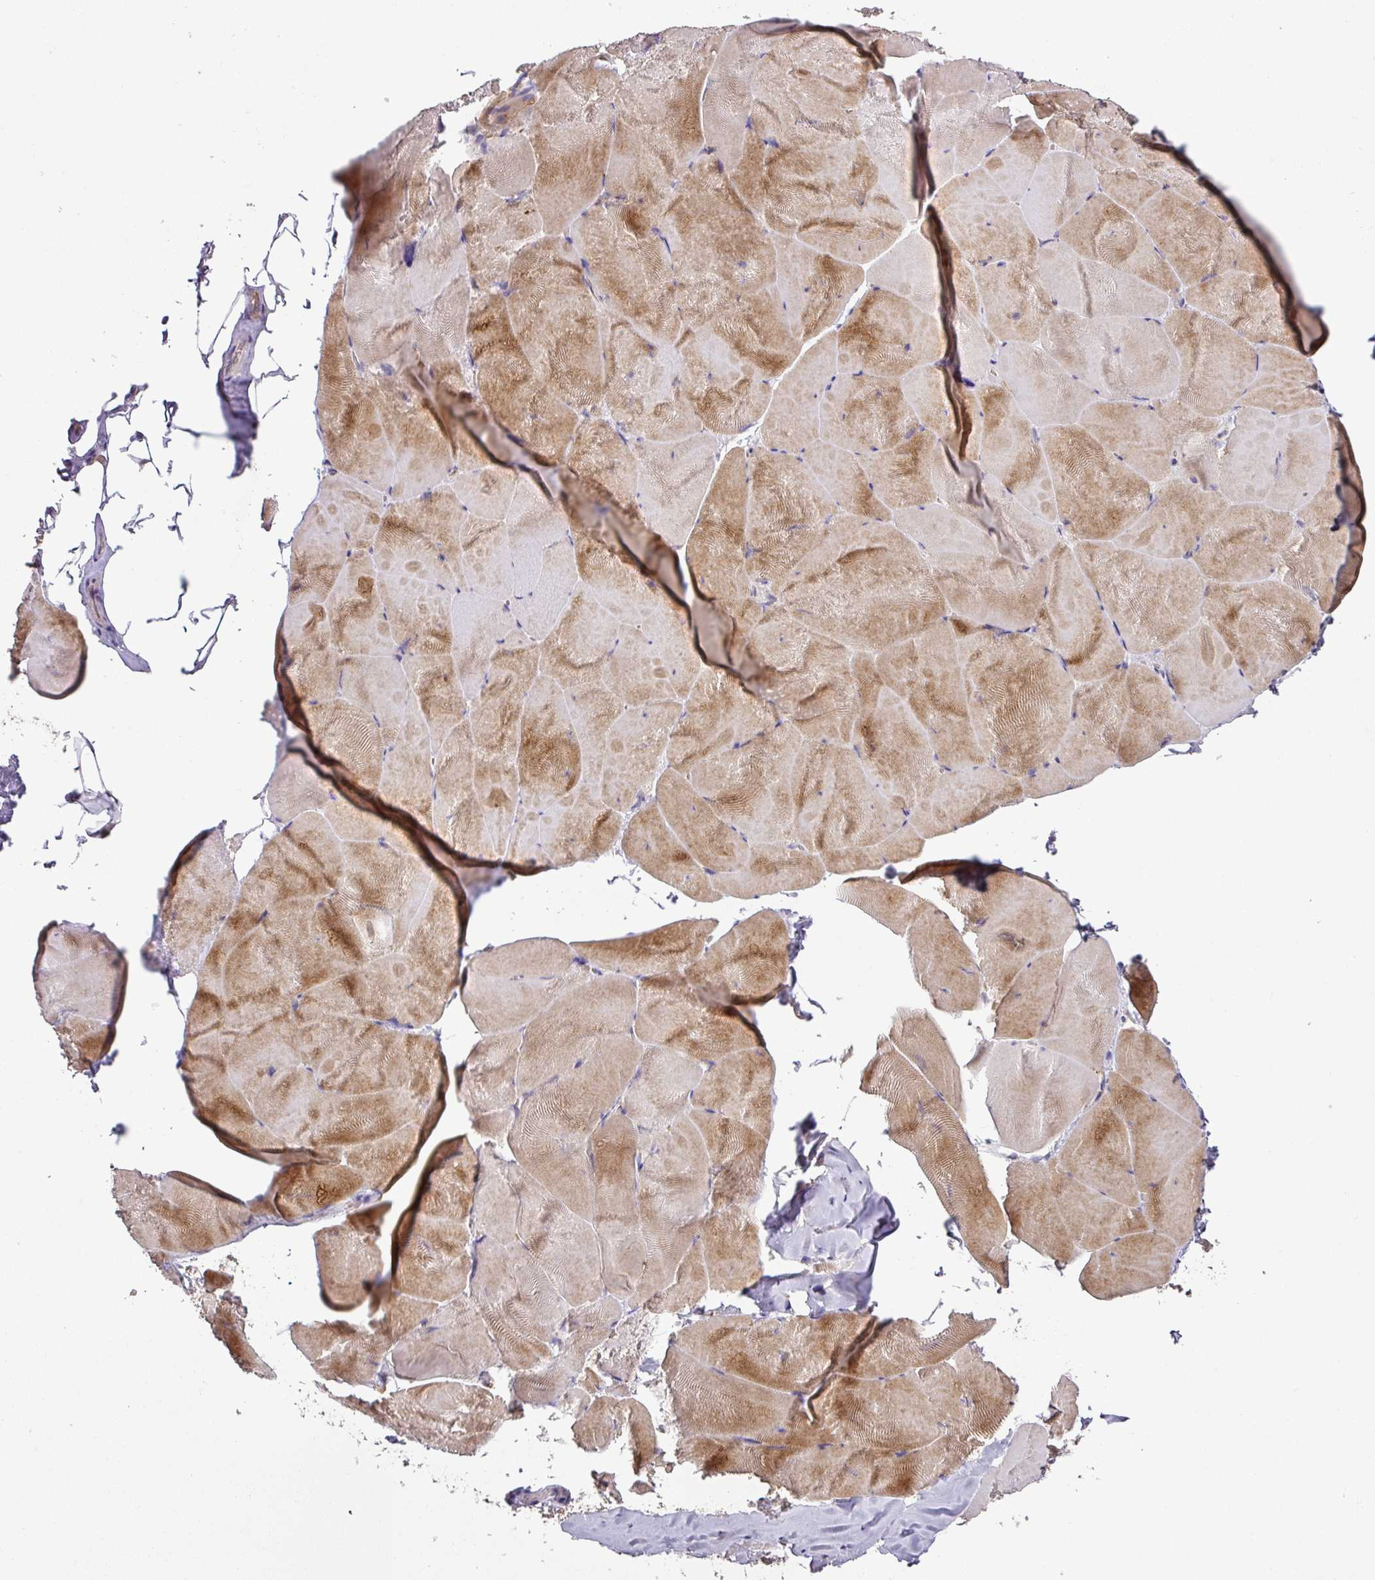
{"staining": {"intensity": "moderate", "quantity": ">75%", "location": "cytoplasmic/membranous"}, "tissue": "skeletal muscle", "cell_type": "Myocytes", "image_type": "normal", "snomed": [{"axis": "morphology", "description": "Normal tissue, NOS"}, {"axis": "topography", "description": "Skeletal muscle"}], "caption": "A medium amount of moderate cytoplasmic/membranous positivity is appreciated in approximately >75% of myocytes in normal skeletal muscle. (DAB IHC, brown staining for protein, blue staining for nuclei).", "gene": "ZNF513", "patient": {"sex": "female", "age": 64}}